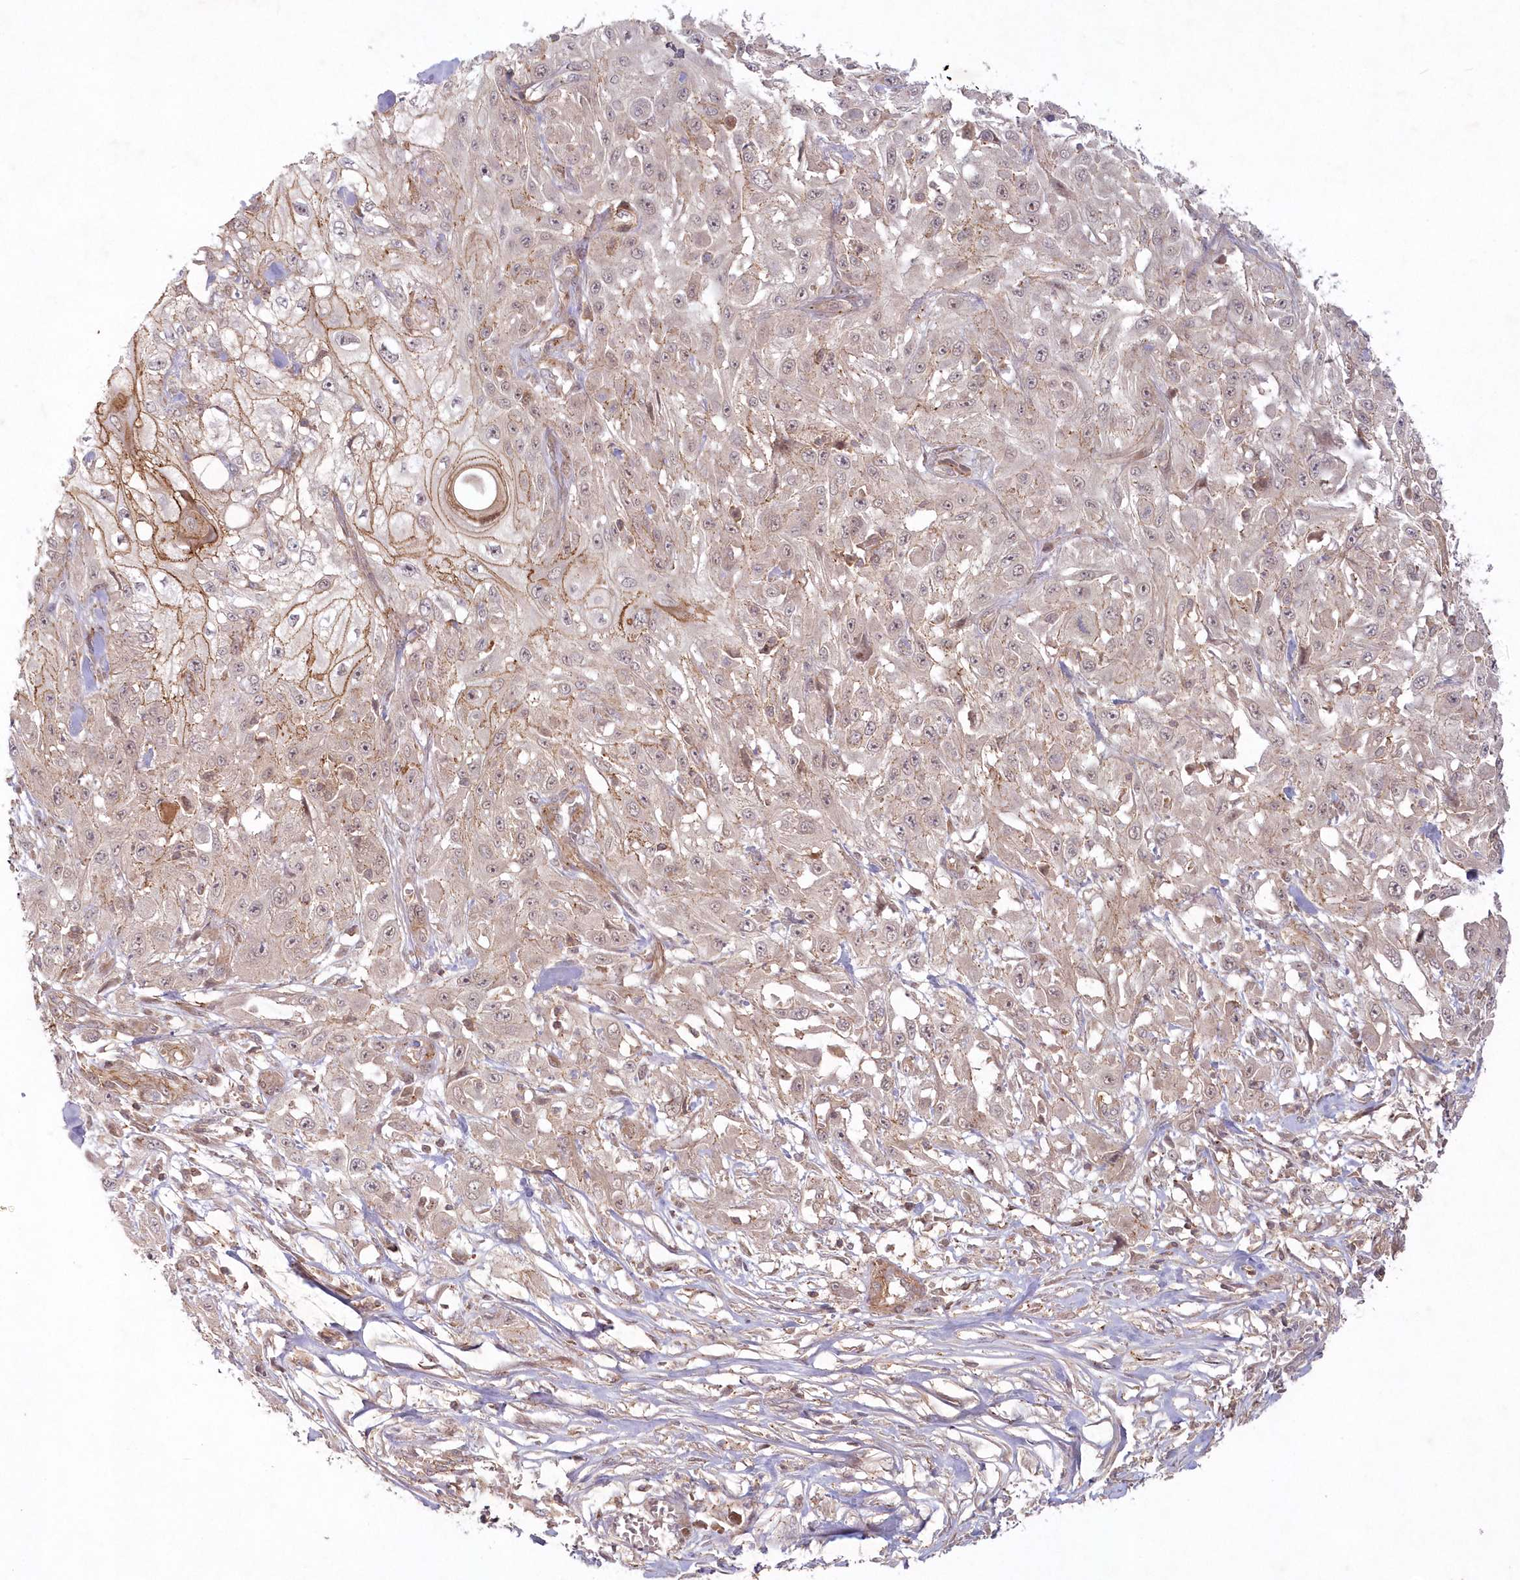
{"staining": {"intensity": "weak", "quantity": "<25%", "location": "cytoplasmic/membranous,nuclear"}, "tissue": "skin cancer", "cell_type": "Tumor cells", "image_type": "cancer", "snomed": [{"axis": "morphology", "description": "Squamous cell carcinoma, NOS"}, {"axis": "morphology", "description": "Squamous cell carcinoma, metastatic, NOS"}, {"axis": "topography", "description": "Skin"}, {"axis": "topography", "description": "Lymph node"}], "caption": "The immunohistochemistry (IHC) image has no significant positivity in tumor cells of metastatic squamous cell carcinoma (skin) tissue.", "gene": "TOGARAM2", "patient": {"sex": "male", "age": 75}}